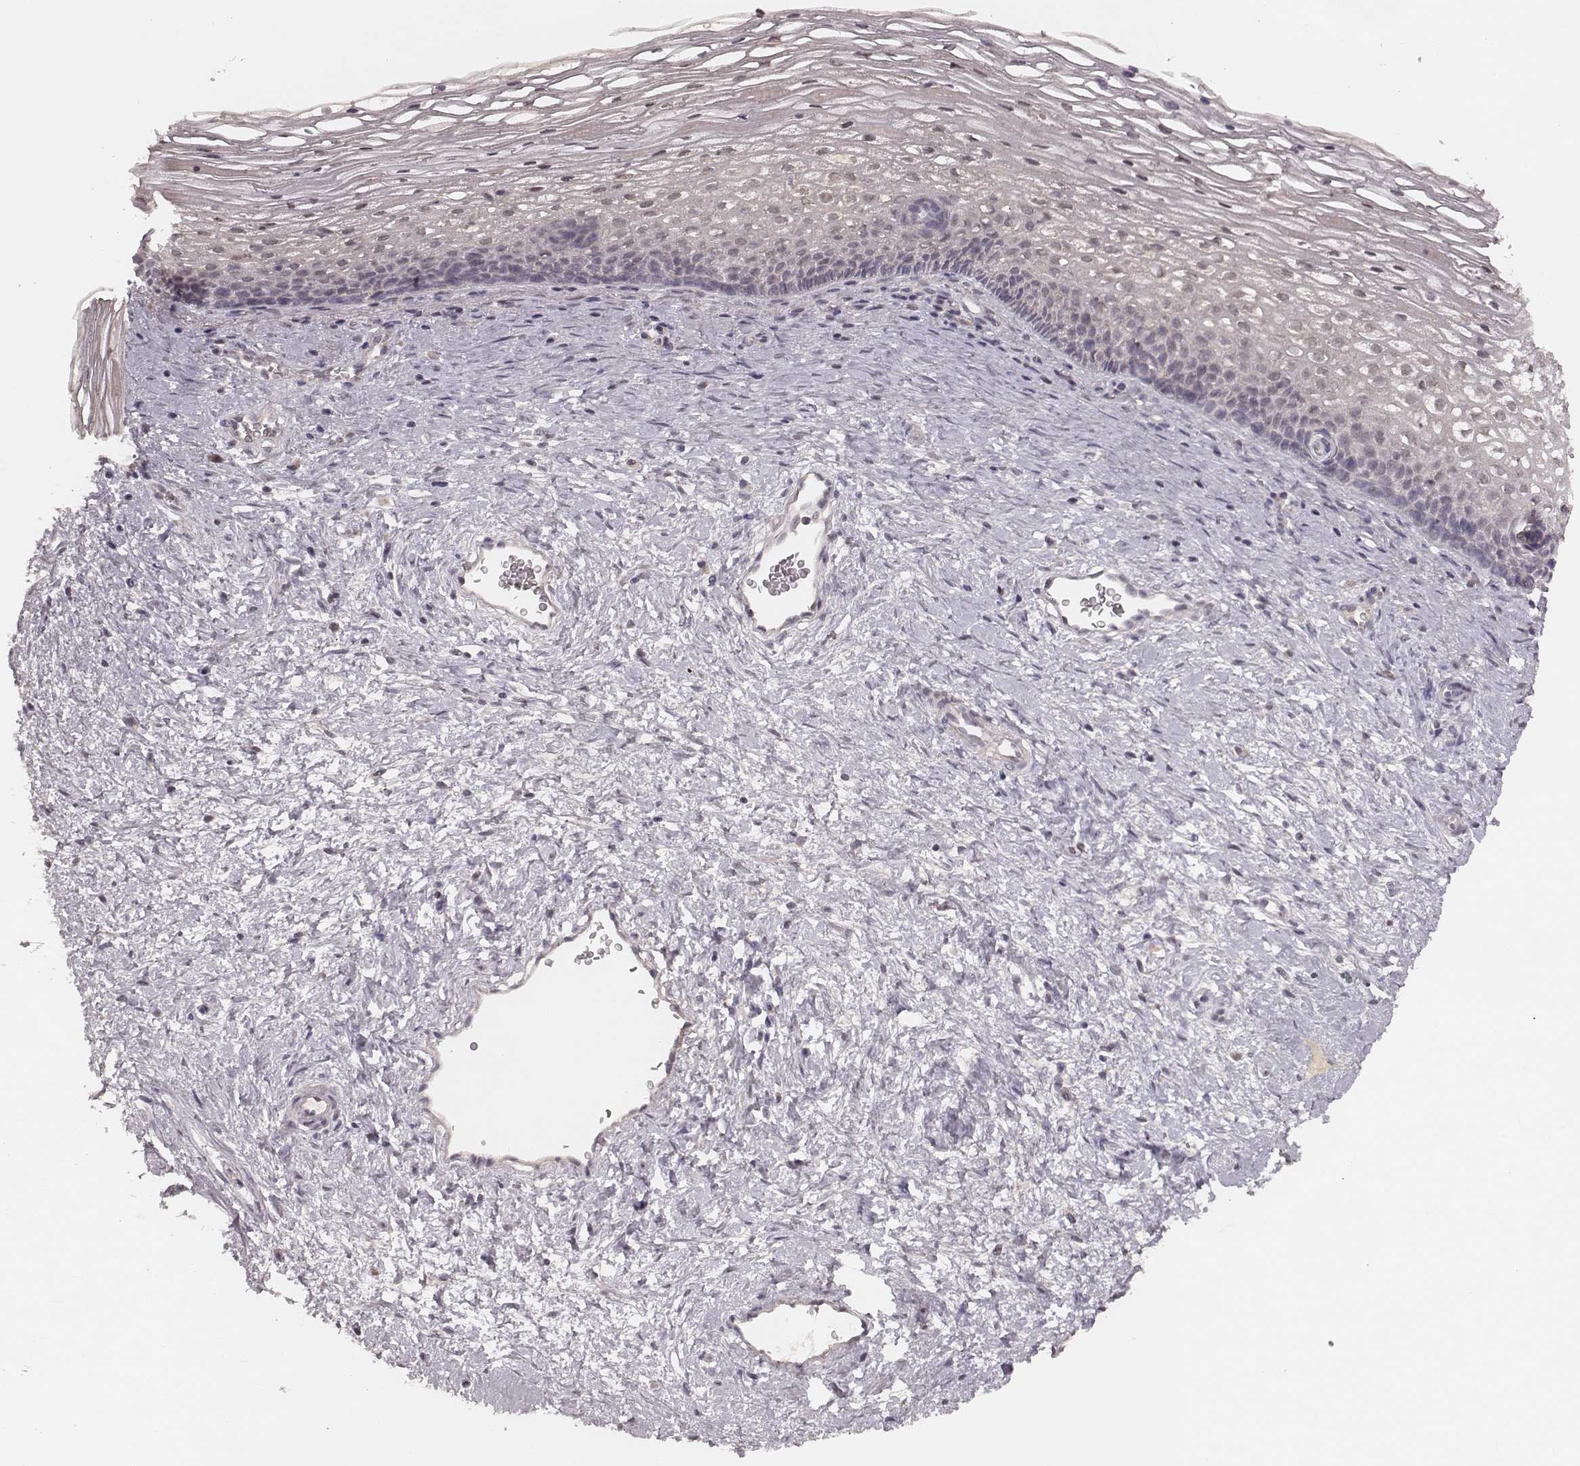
{"staining": {"intensity": "negative", "quantity": "none", "location": "none"}, "tissue": "cervix", "cell_type": "Glandular cells", "image_type": "normal", "snomed": [{"axis": "morphology", "description": "Normal tissue, NOS"}, {"axis": "topography", "description": "Cervix"}], "caption": "Benign cervix was stained to show a protein in brown. There is no significant staining in glandular cells. Brightfield microscopy of IHC stained with DAB (brown) and hematoxylin (blue), captured at high magnification.", "gene": "LY6K", "patient": {"sex": "female", "age": 34}}